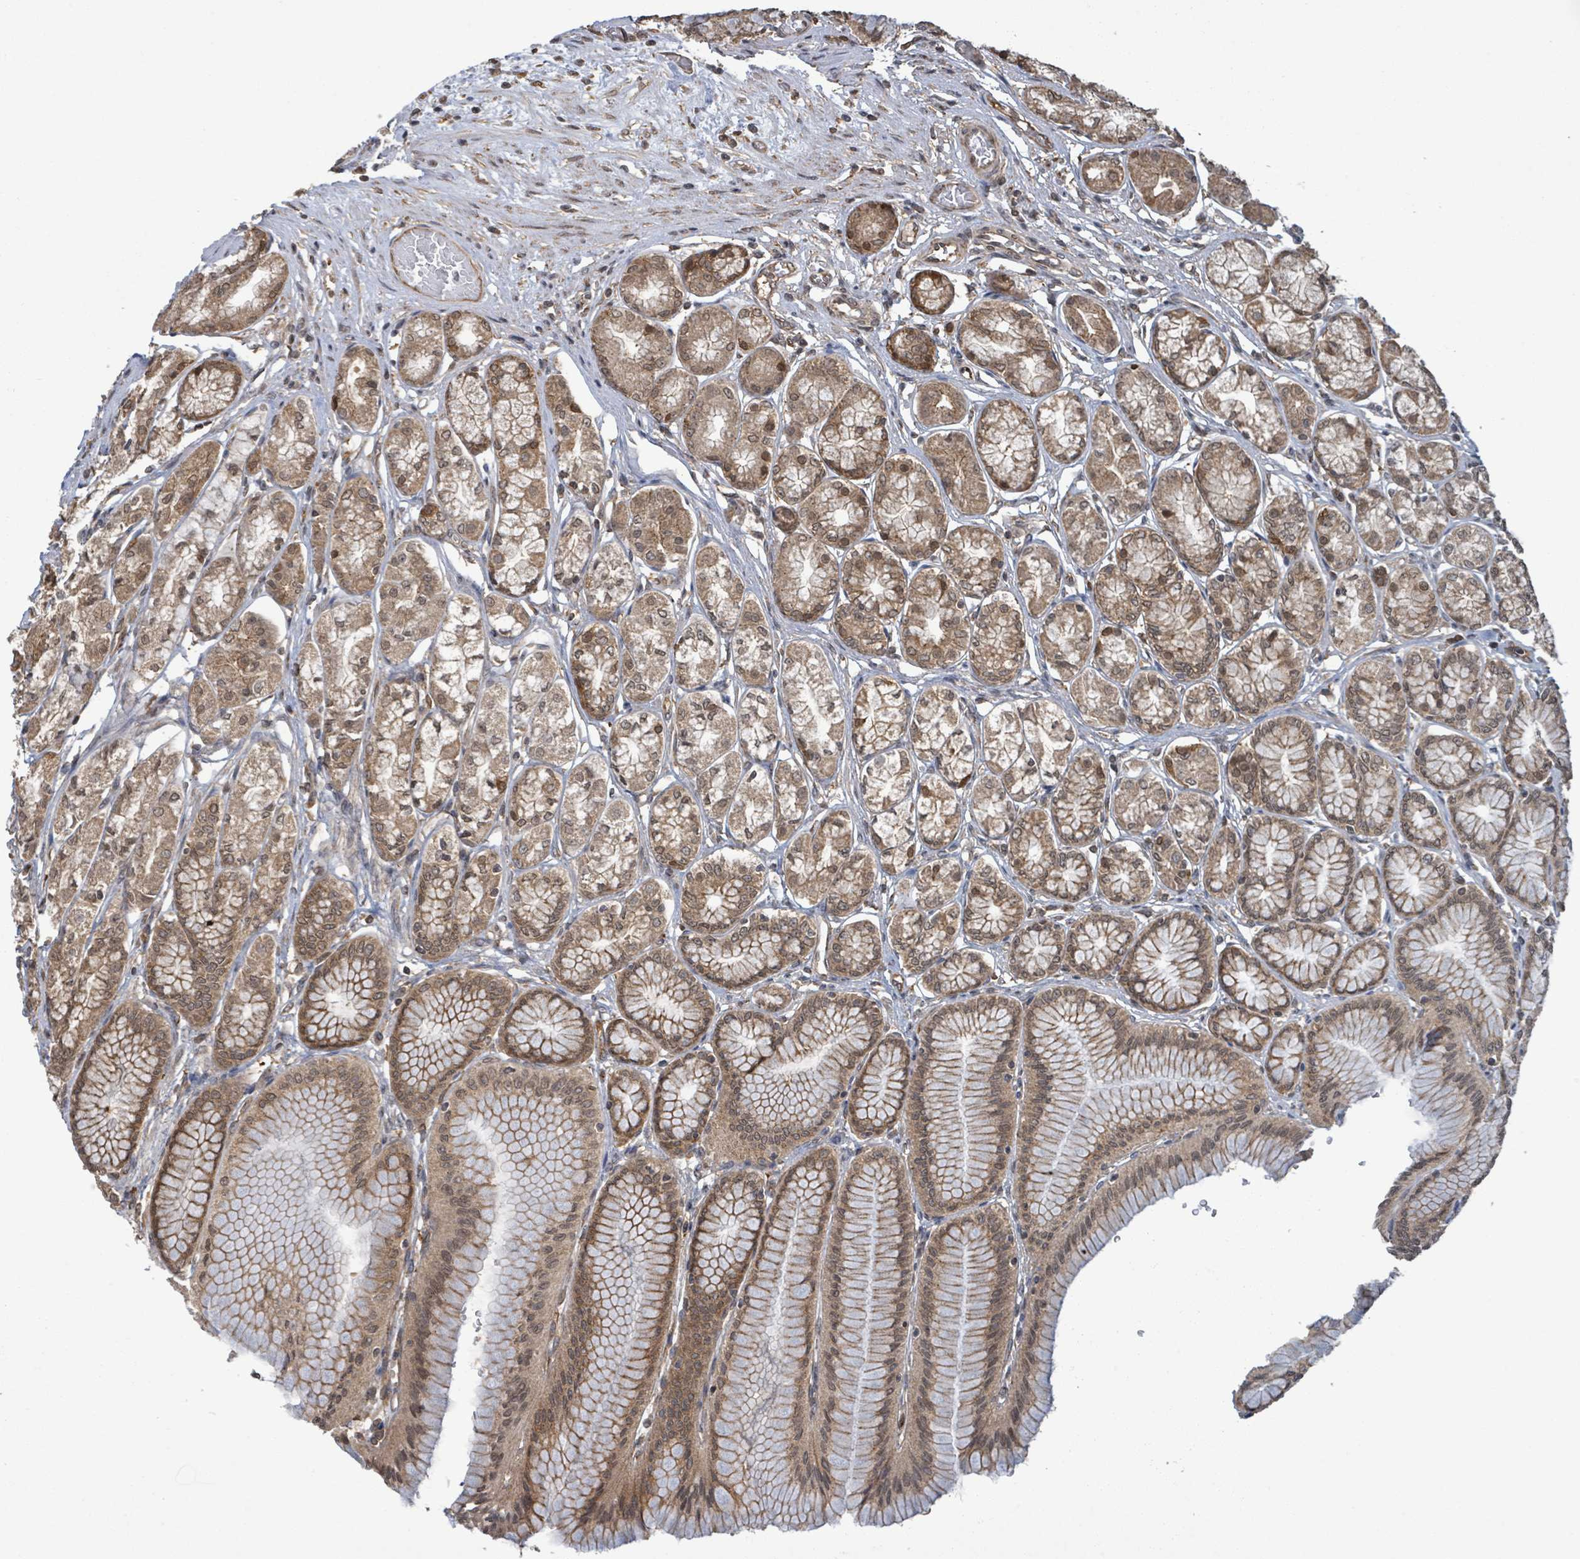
{"staining": {"intensity": "moderate", "quantity": ">75%", "location": "cytoplasmic/membranous,nuclear"}, "tissue": "stomach", "cell_type": "Glandular cells", "image_type": "normal", "snomed": [{"axis": "morphology", "description": "Normal tissue, NOS"}, {"axis": "morphology", "description": "Adenocarcinoma, NOS"}, {"axis": "morphology", "description": "Adenocarcinoma, High grade"}, {"axis": "topography", "description": "Stomach, upper"}, {"axis": "topography", "description": "Stomach"}], "caption": "High-power microscopy captured an immunohistochemistry (IHC) histopathology image of normal stomach, revealing moderate cytoplasmic/membranous,nuclear expression in approximately >75% of glandular cells.", "gene": "ENSG00000256500", "patient": {"sex": "female", "age": 65}}